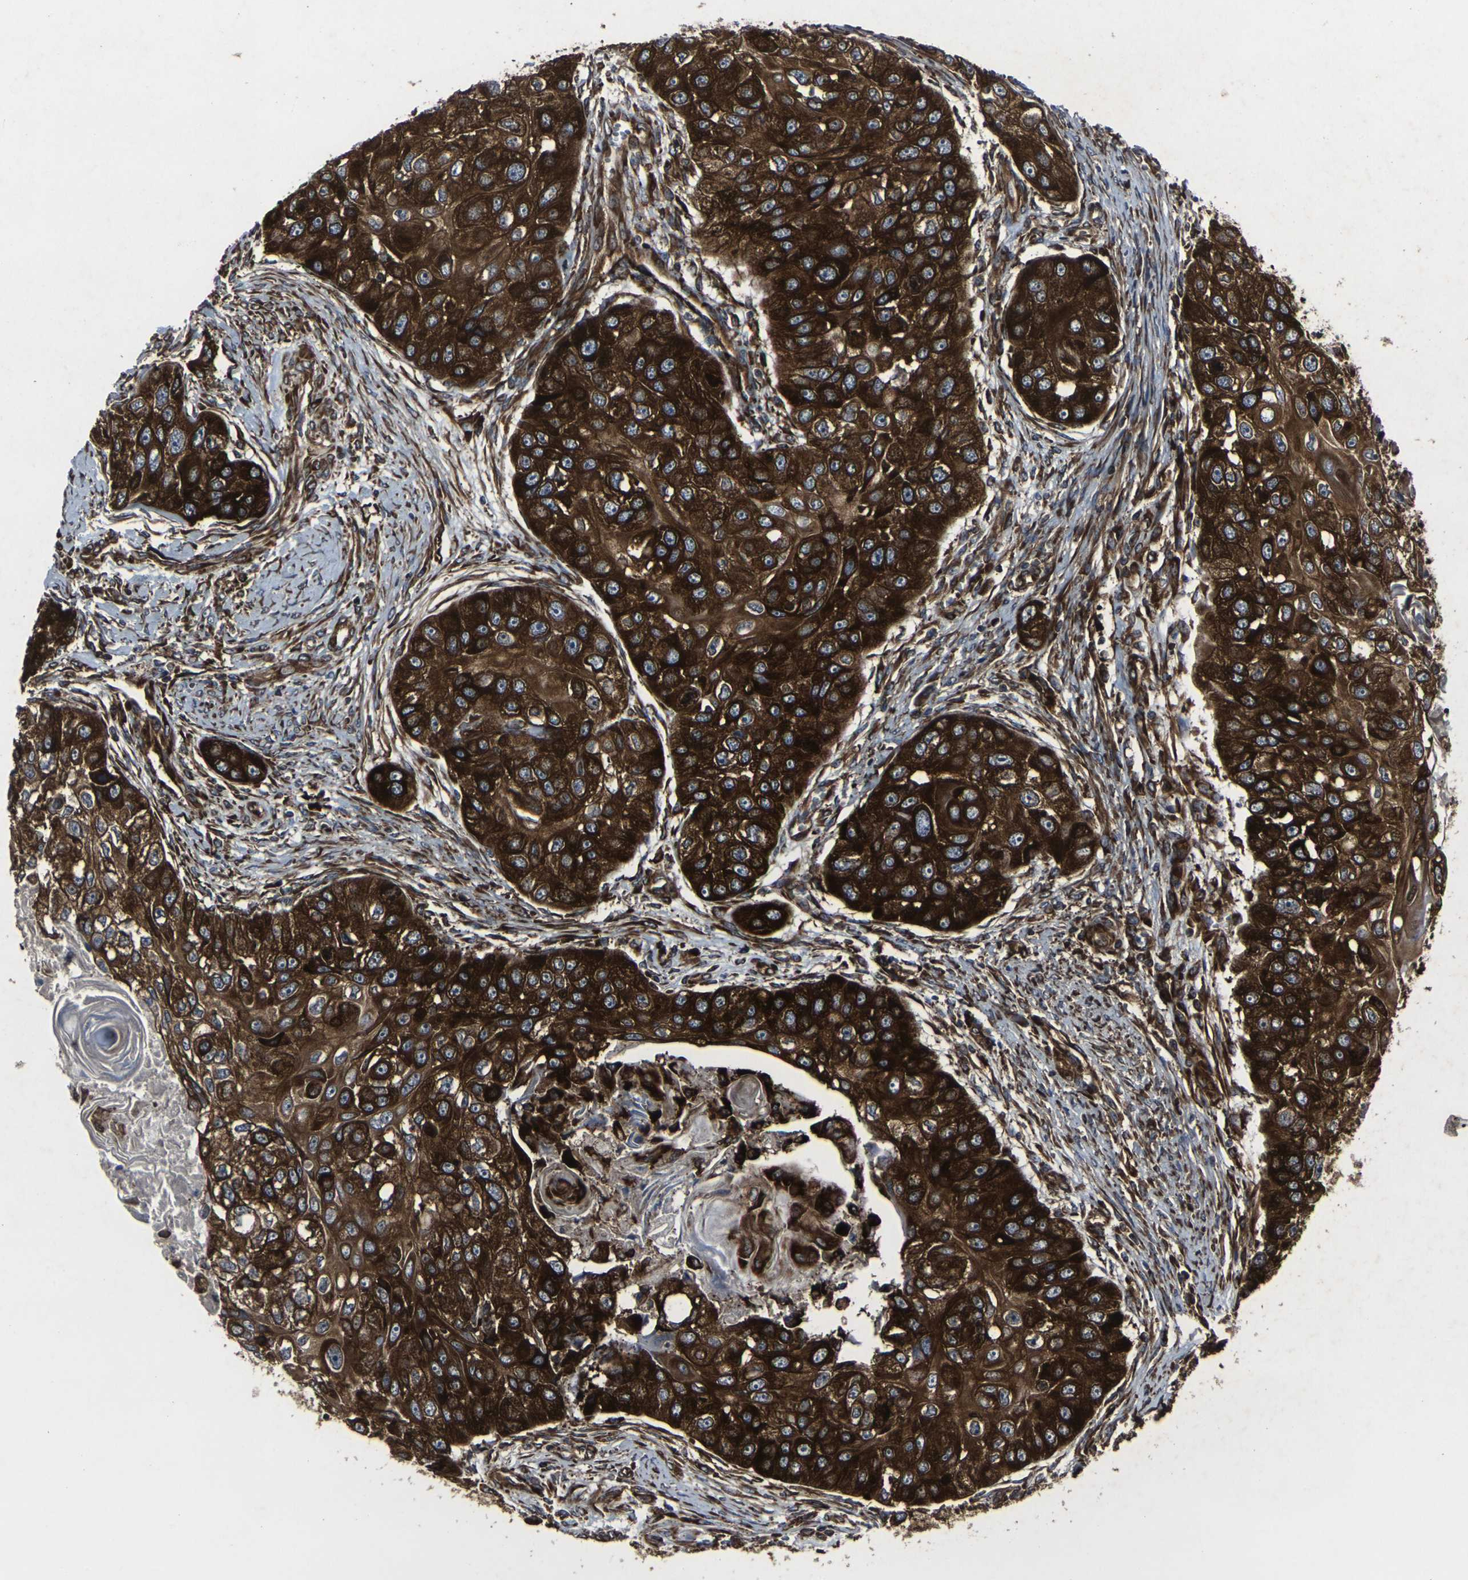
{"staining": {"intensity": "strong", "quantity": ">75%", "location": "cytoplasmic/membranous"}, "tissue": "head and neck cancer", "cell_type": "Tumor cells", "image_type": "cancer", "snomed": [{"axis": "morphology", "description": "Normal tissue, NOS"}, {"axis": "morphology", "description": "Squamous cell carcinoma, NOS"}, {"axis": "topography", "description": "Skeletal muscle"}, {"axis": "topography", "description": "Head-Neck"}], "caption": "A brown stain shows strong cytoplasmic/membranous expression of a protein in human head and neck squamous cell carcinoma tumor cells. (brown staining indicates protein expression, while blue staining denotes nuclei).", "gene": "MARCHF2", "patient": {"sex": "male", "age": 51}}